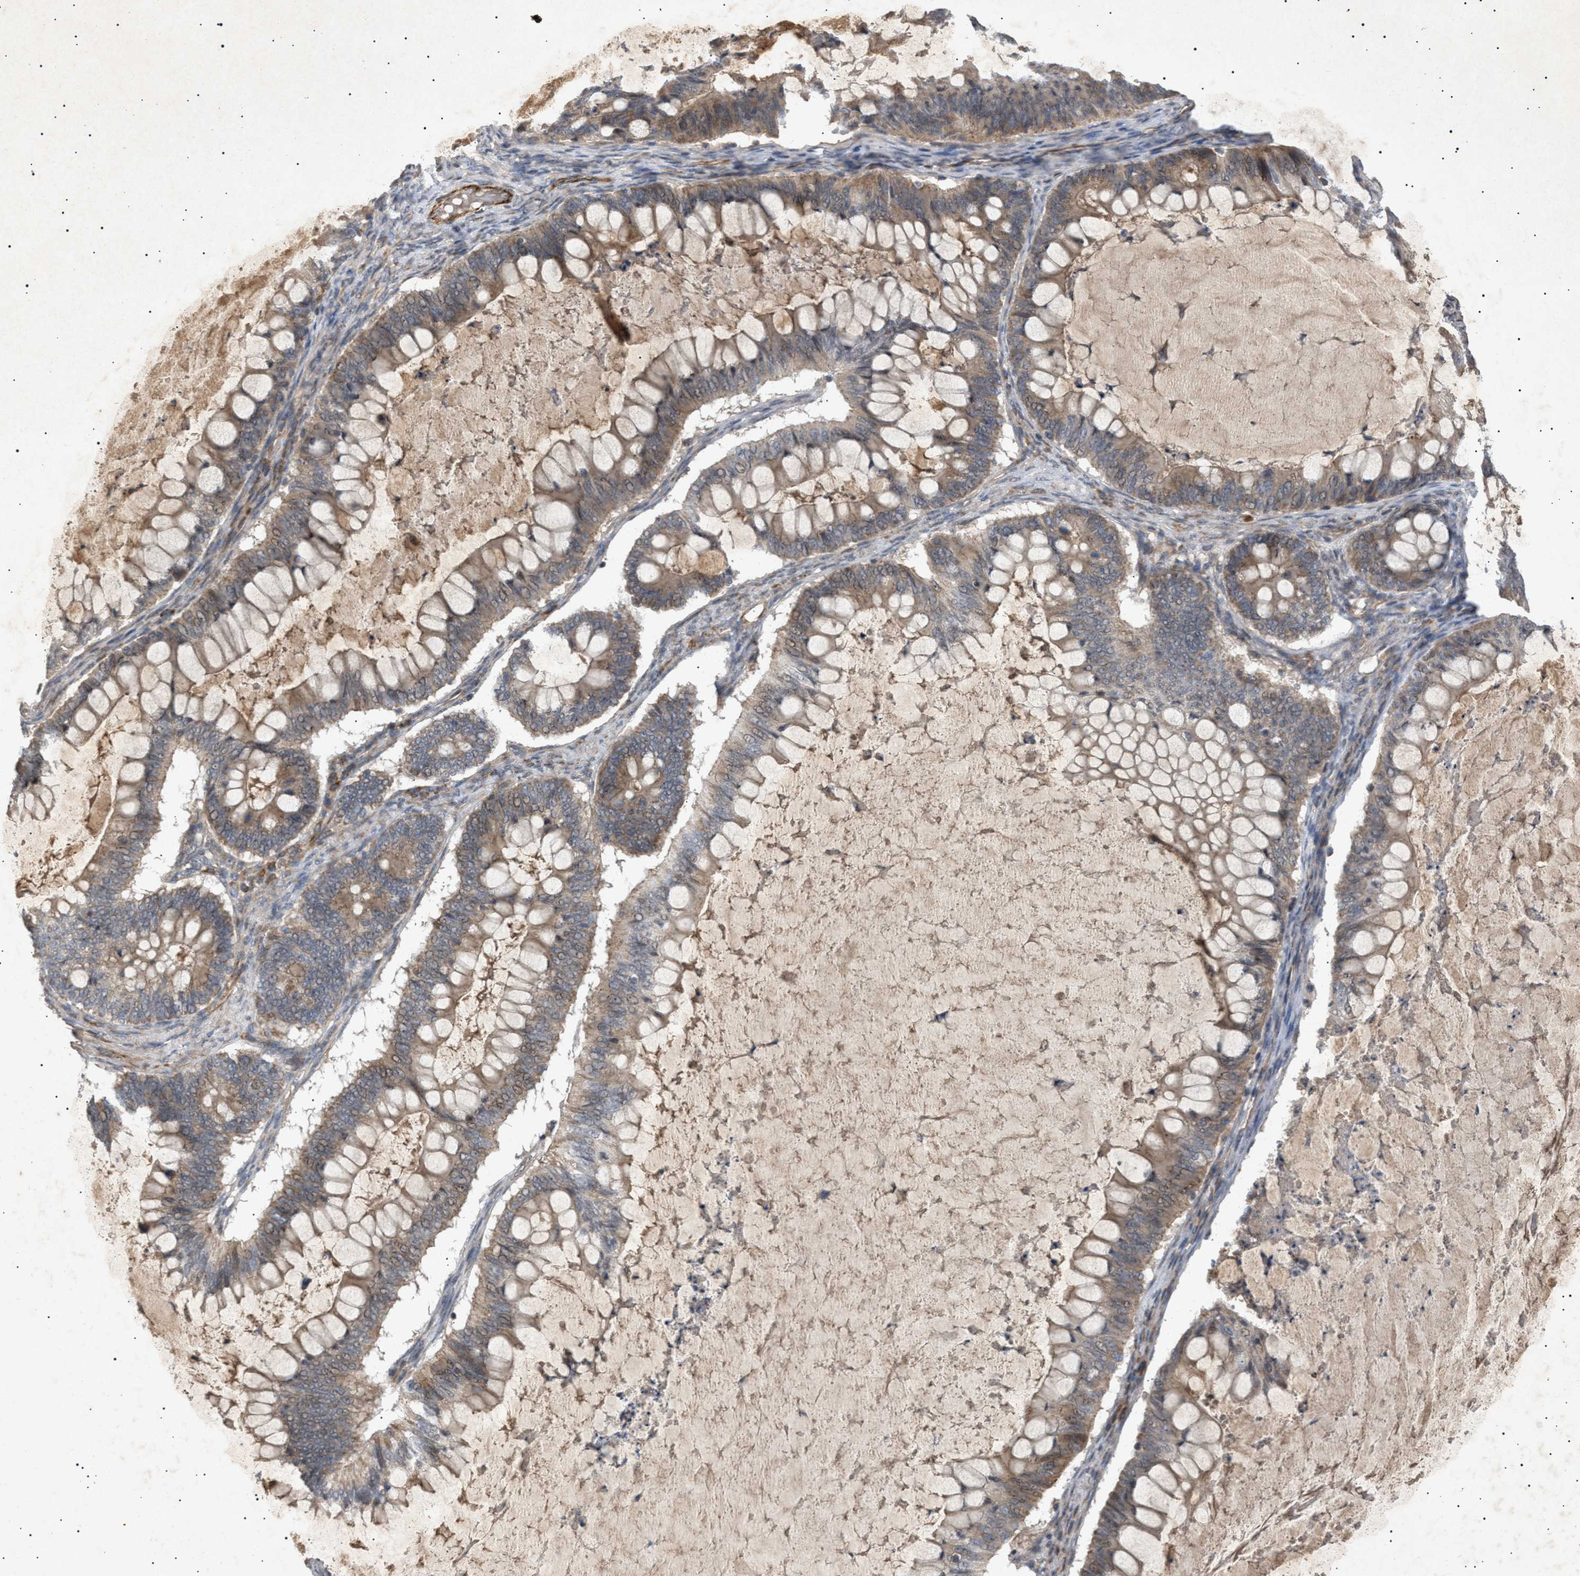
{"staining": {"intensity": "moderate", "quantity": ">75%", "location": "cytoplasmic/membranous"}, "tissue": "ovarian cancer", "cell_type": "Tumor cells", "image_type": "cancer", "snomed": [{"axis": "morphology", "description": "Cystadenocarcinoma, mucinous, NOS"}, {"axis": "topography", "description": "Ovary"}], "caption": "This photomicrograph displays immunohistochemistry staining of mucinous cystadenocarcinoma (ovarian), with medium moderate cytoplasmic/membranous staining in approximately >75% of tumor cells.", "gene": "SIRT5", "patient": {"sex": "female", "age": 61}}